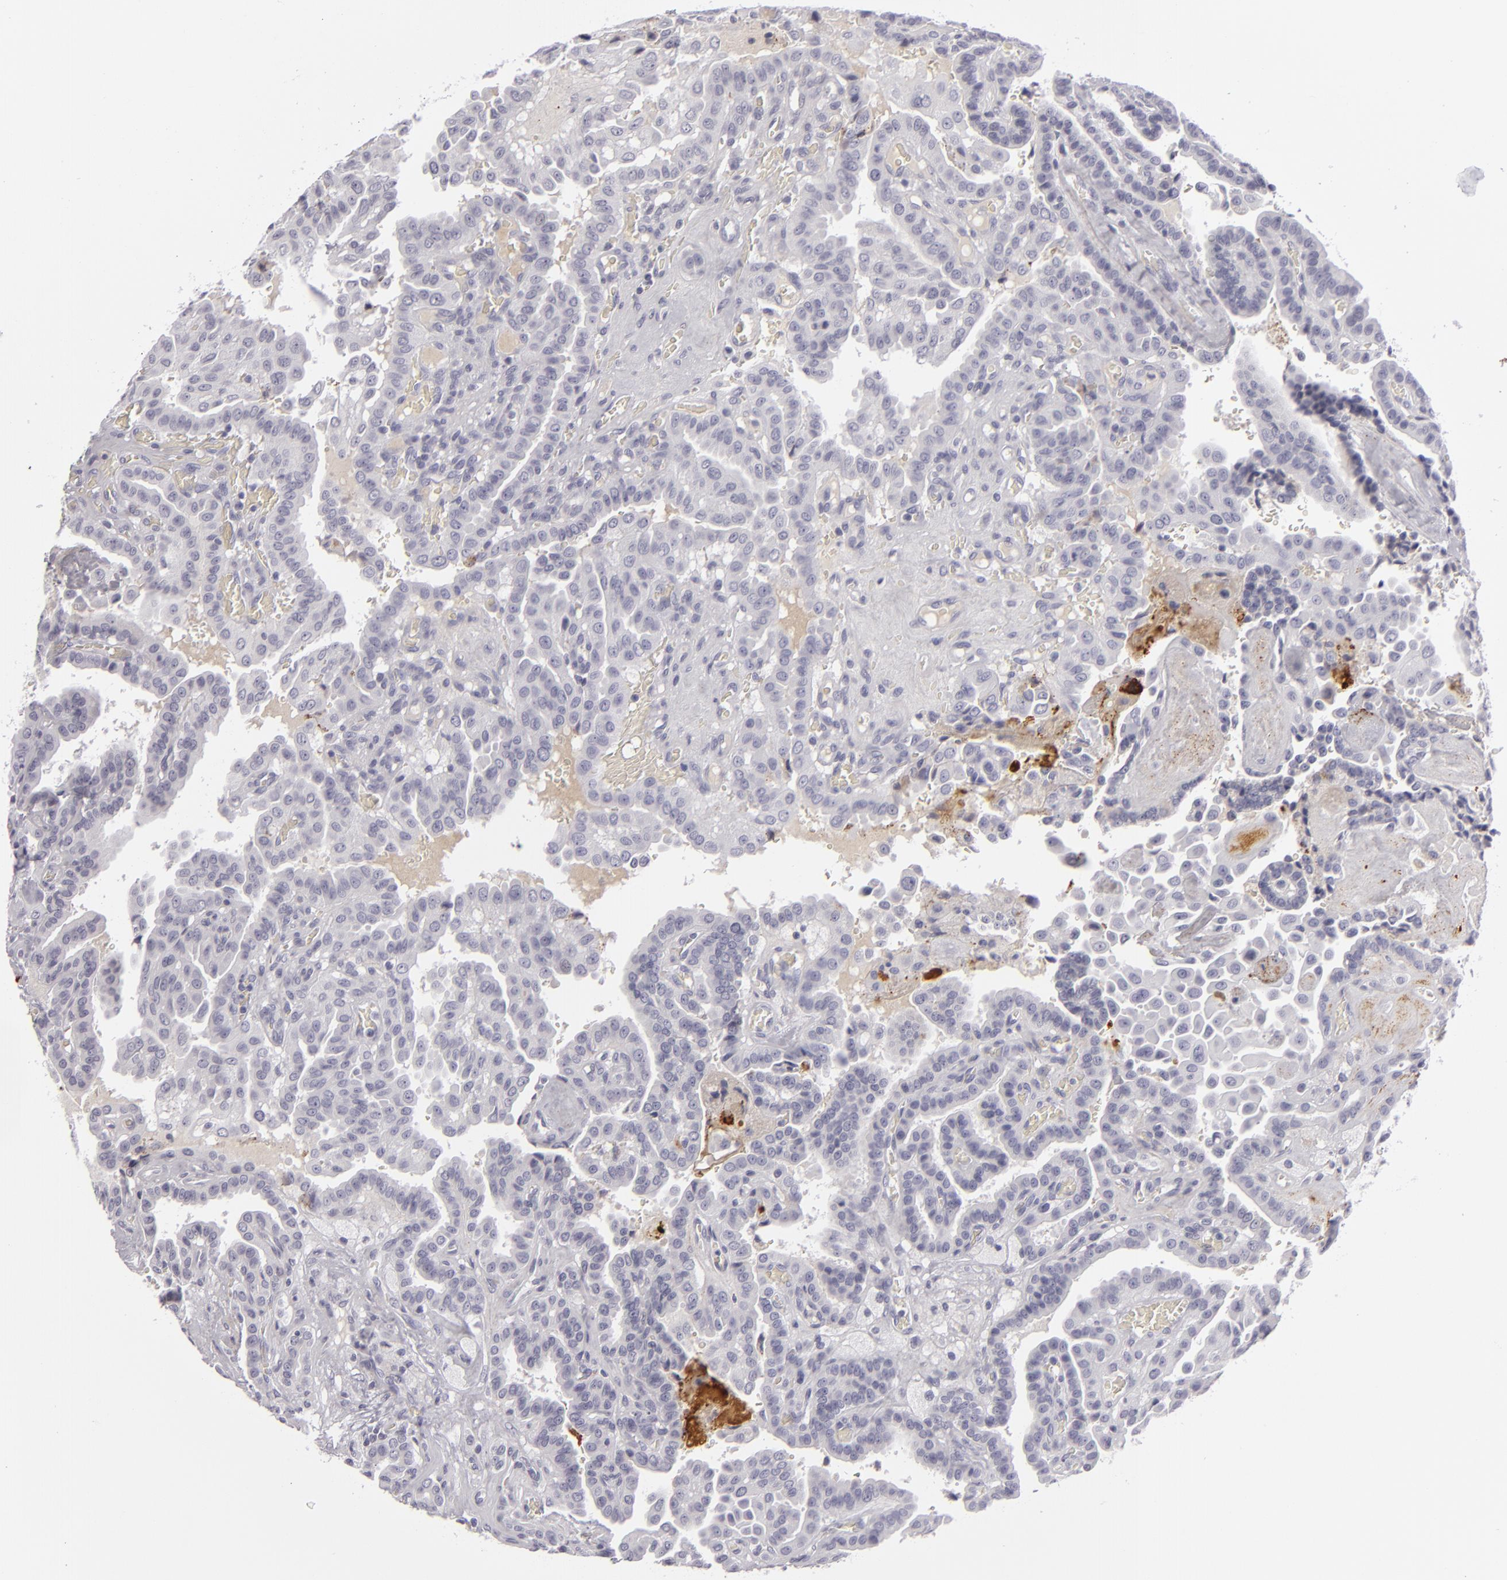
{"staining": {"intensity": "negative", "quantity": "none", "location": "none"}, "tissue": "thyroid cancer", "cell_type": "Tumor cells", "image_type": "cancer", "snomed": [{"axis": "morphology", "description": "Papillary adenocarcinoma, NOS"}, {"axis": "topography", "description": "Thyroid gland"}], "caption": "The immunohistochemistry (IHC) micrograph has no significant expression in tumor cells of thyroid cancer (papillary adenocarcinoma) tissue.", "gene": "C9", "patient": {"sex": "male", "age": 87}}